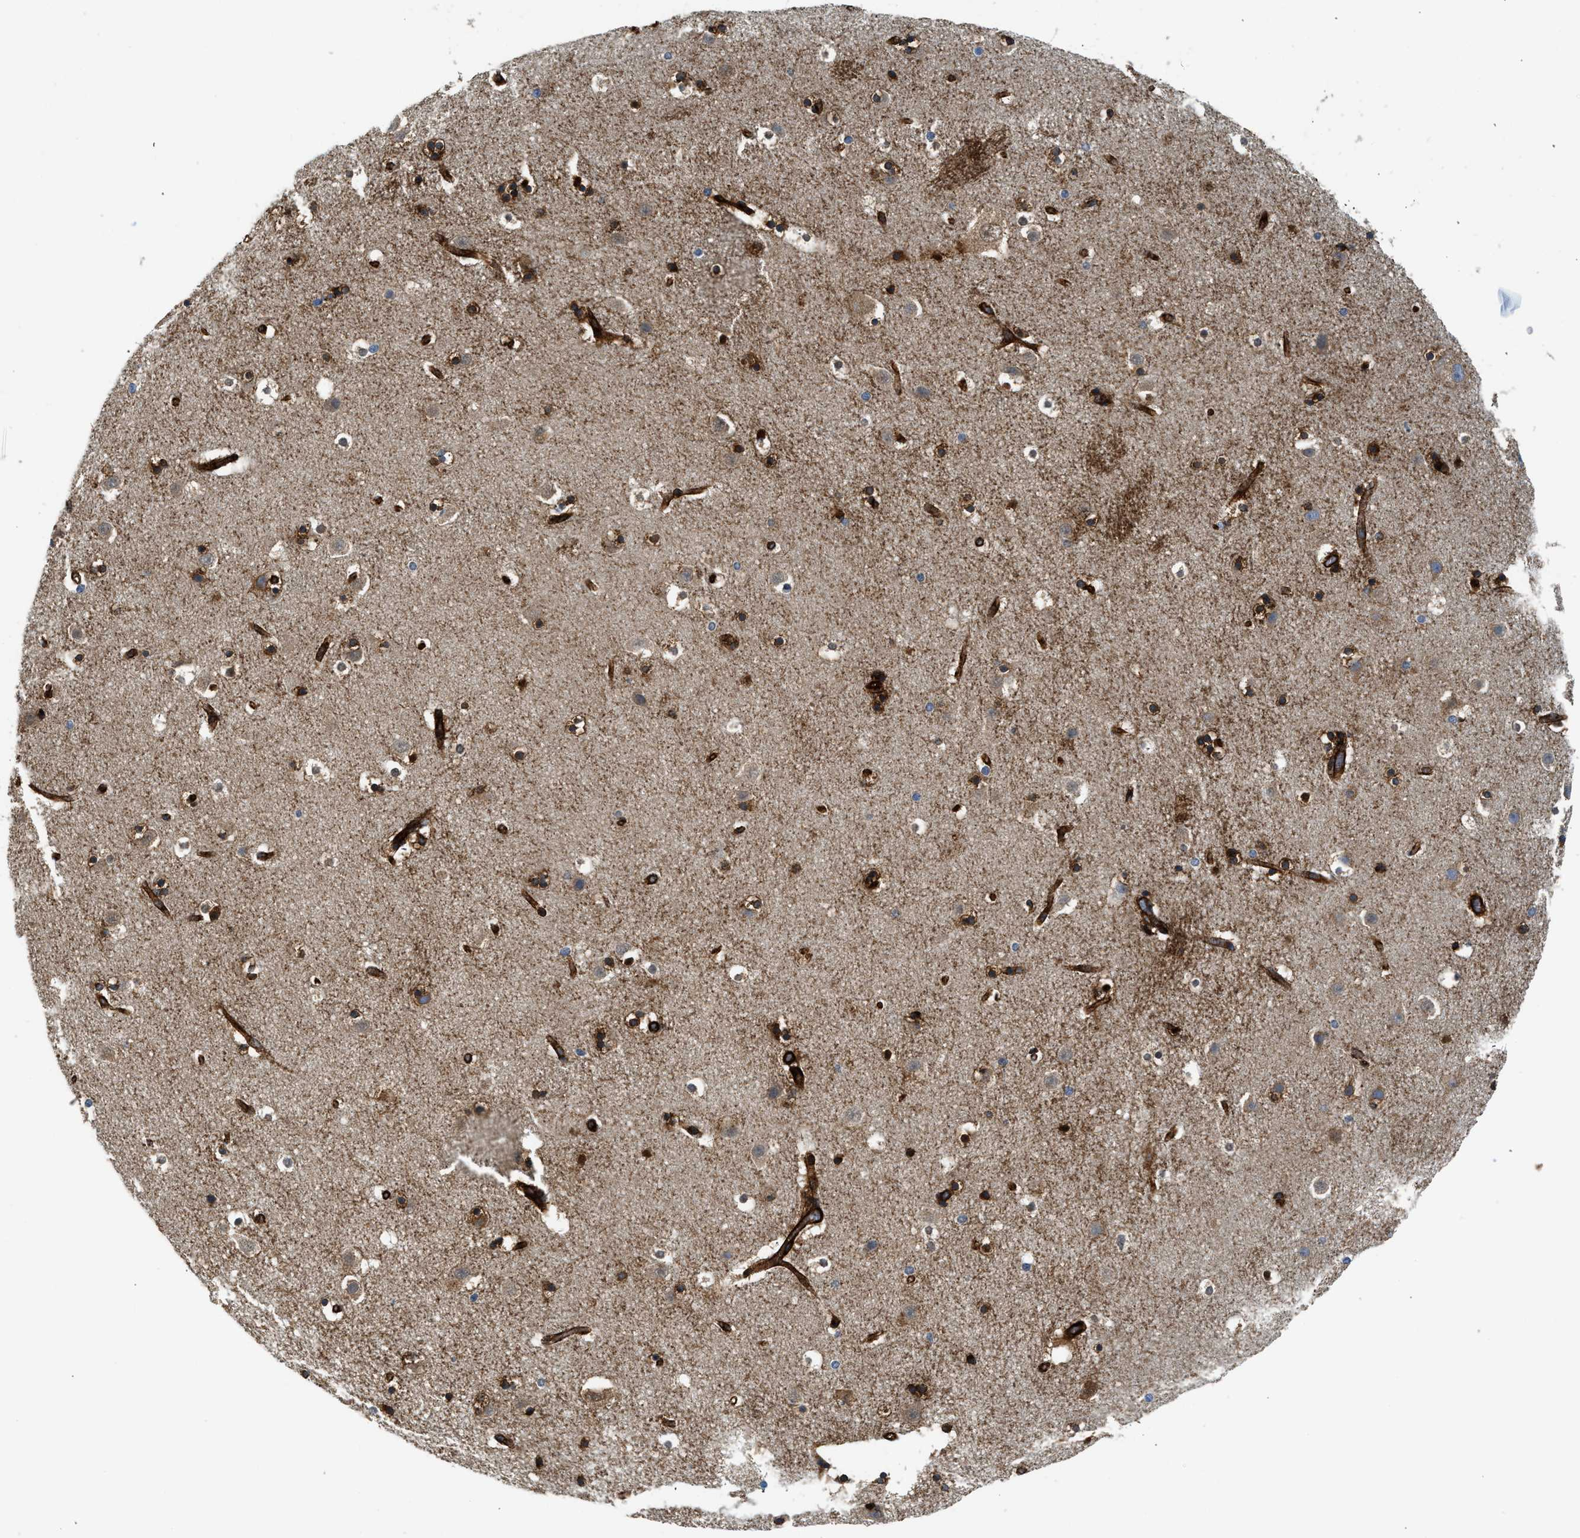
{"staining": {"intensity": "strong", "quantity": "25%-75%", "location": "cytoplasmic/membranous"}, "tissue": "caudate", "cell_type": "Glial cells", "image_type": "normal", "snomed": [{"axis": "morphology", "description": "Normal tissue, NOS"}, {"axis": "topography", "description": "Lateral ventricle wall"}], "caption": "DAB immunohistochemical staining of normal human caudate reveals strong cytoplasmic/membranous protein expression in approximately 25%-75% of glial cells. Nuclei are stained in blue.", "gene": "HIP1", "patient": {"sex": "male", "age": 45}}